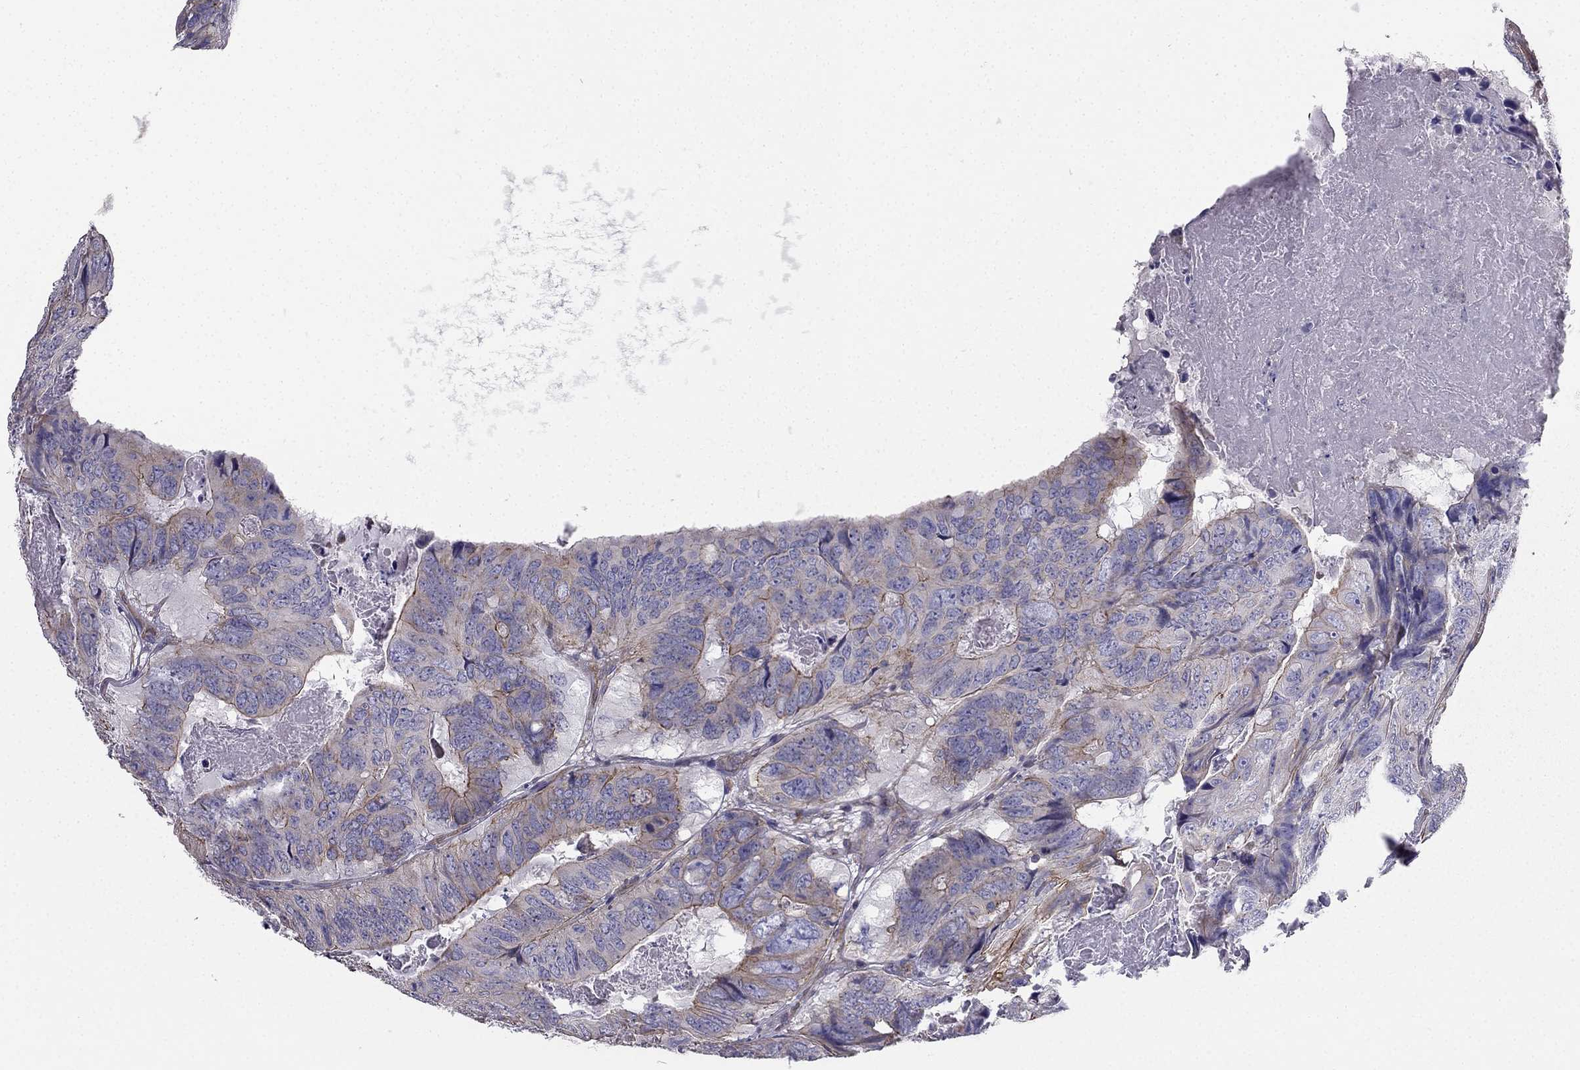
{"staining": {"intensity": "moderate", "quantity": "25%-75%", "location": "cytoplasmic/membranous"}, "tissue": "colorectal cancer", "cell_type": "Tumor cells", "image_type": "cancer", "snomed": [{"axis": "morphology", "description": "Adenocarcinoma, NOS"}, {"axis": "topography", "description": "Colon"}], "caption": "There is medium levels of moderate cytoplasmic/membranous positivity in tumor cells of colorectal cancer, as demonstrated by immunohistochemical staining (brown color).", "gene": "ENOX1", "patient": {"sex": "male", "age": 79}}